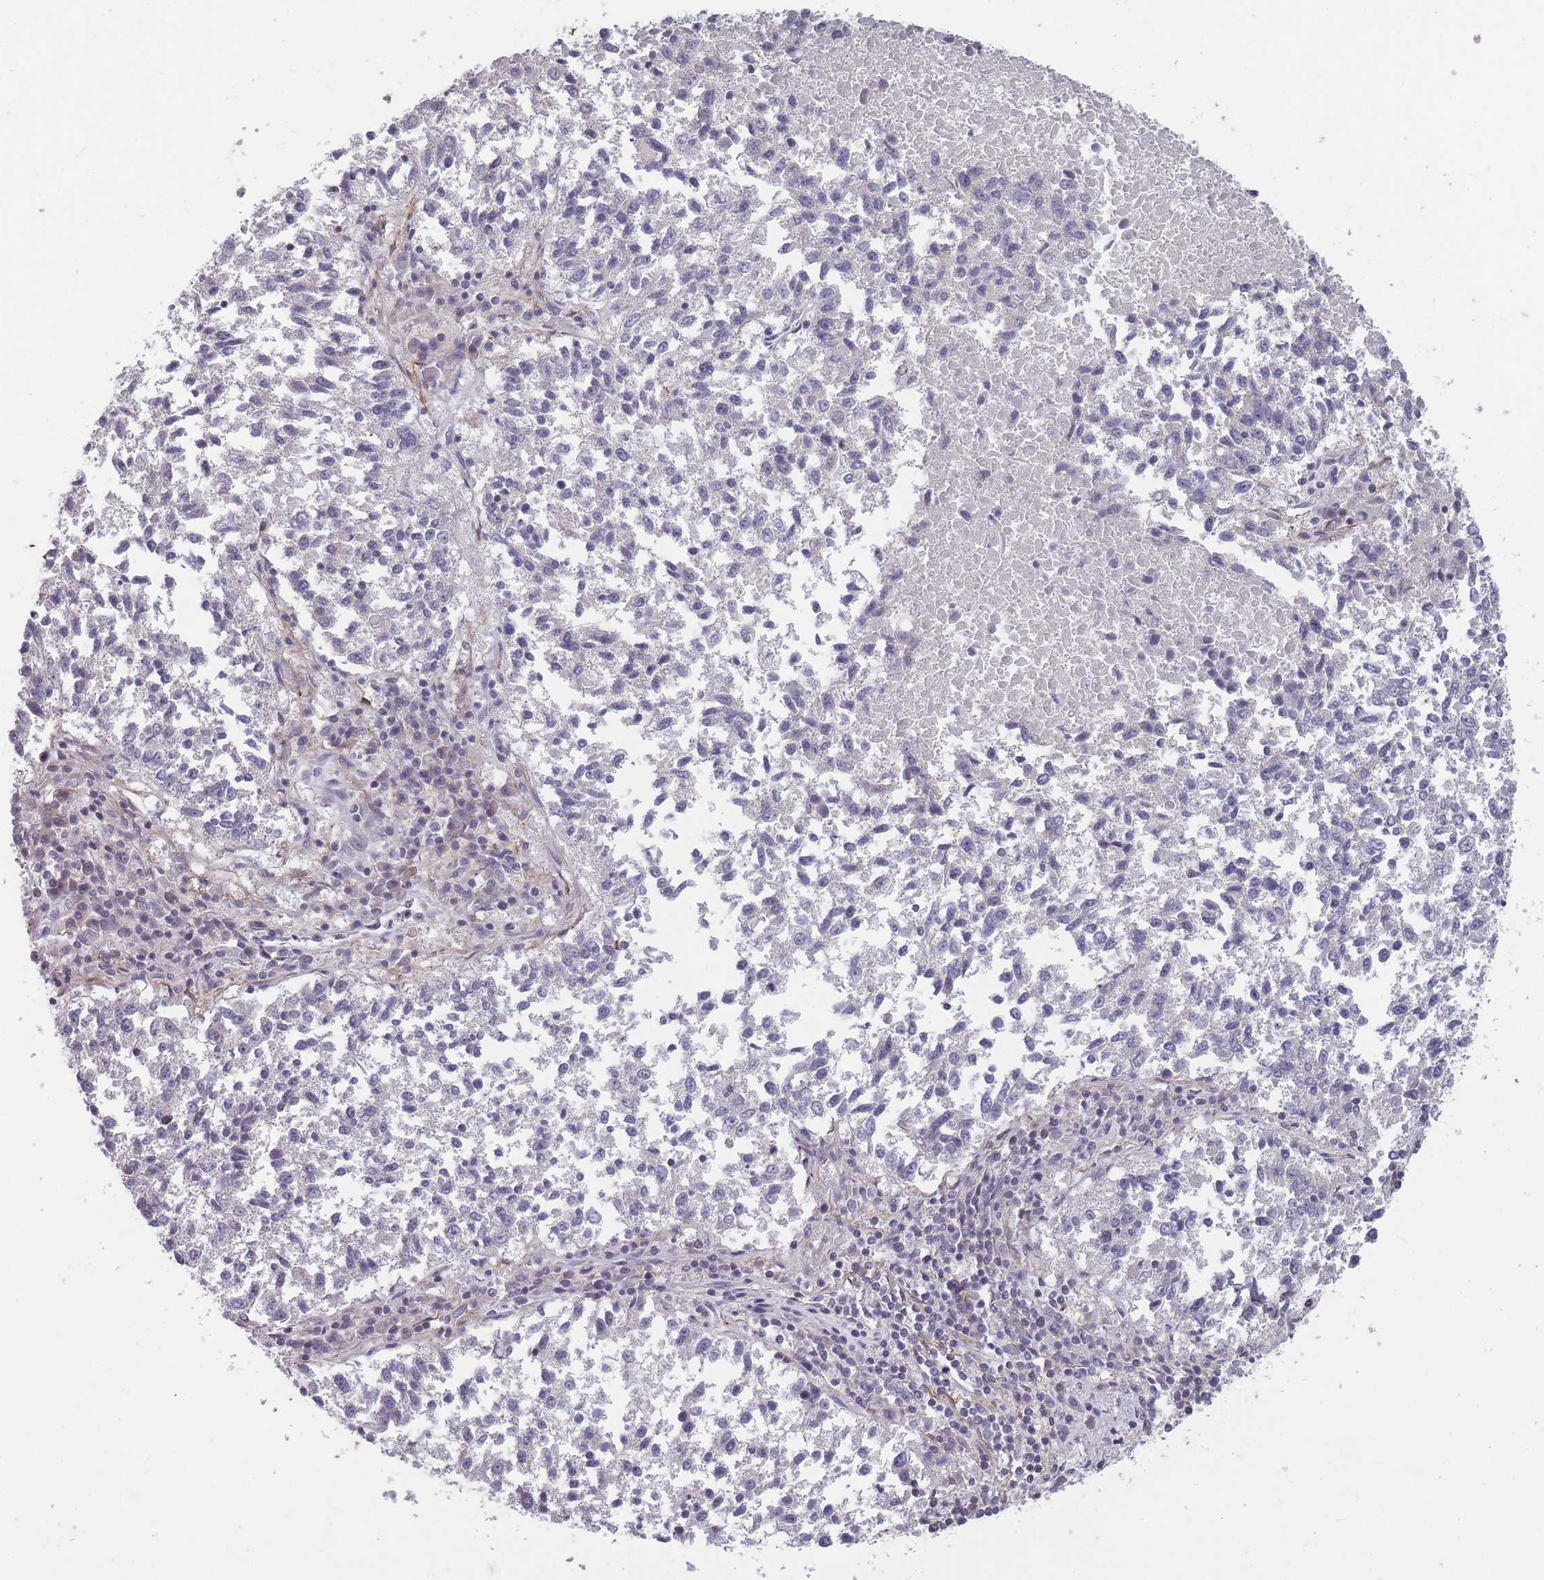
{"staining": {"intensity": "negative", "quantity": "none", "location": "none"}, "tissue": "lung cancer", "cell_type": "Tumor cells", "image_type": "cancer", "snomed": [{"axis": "morphology", "description": "Squamous cell carcinoma, NOS"}, {"axis": "topography", "description": "Lung"}], "caption": "Tumor cells show no significant protein expression in lung squamous cell carcinoma.", "gene": "GGT5", "patient": {"sex": "male", "age": 73}}